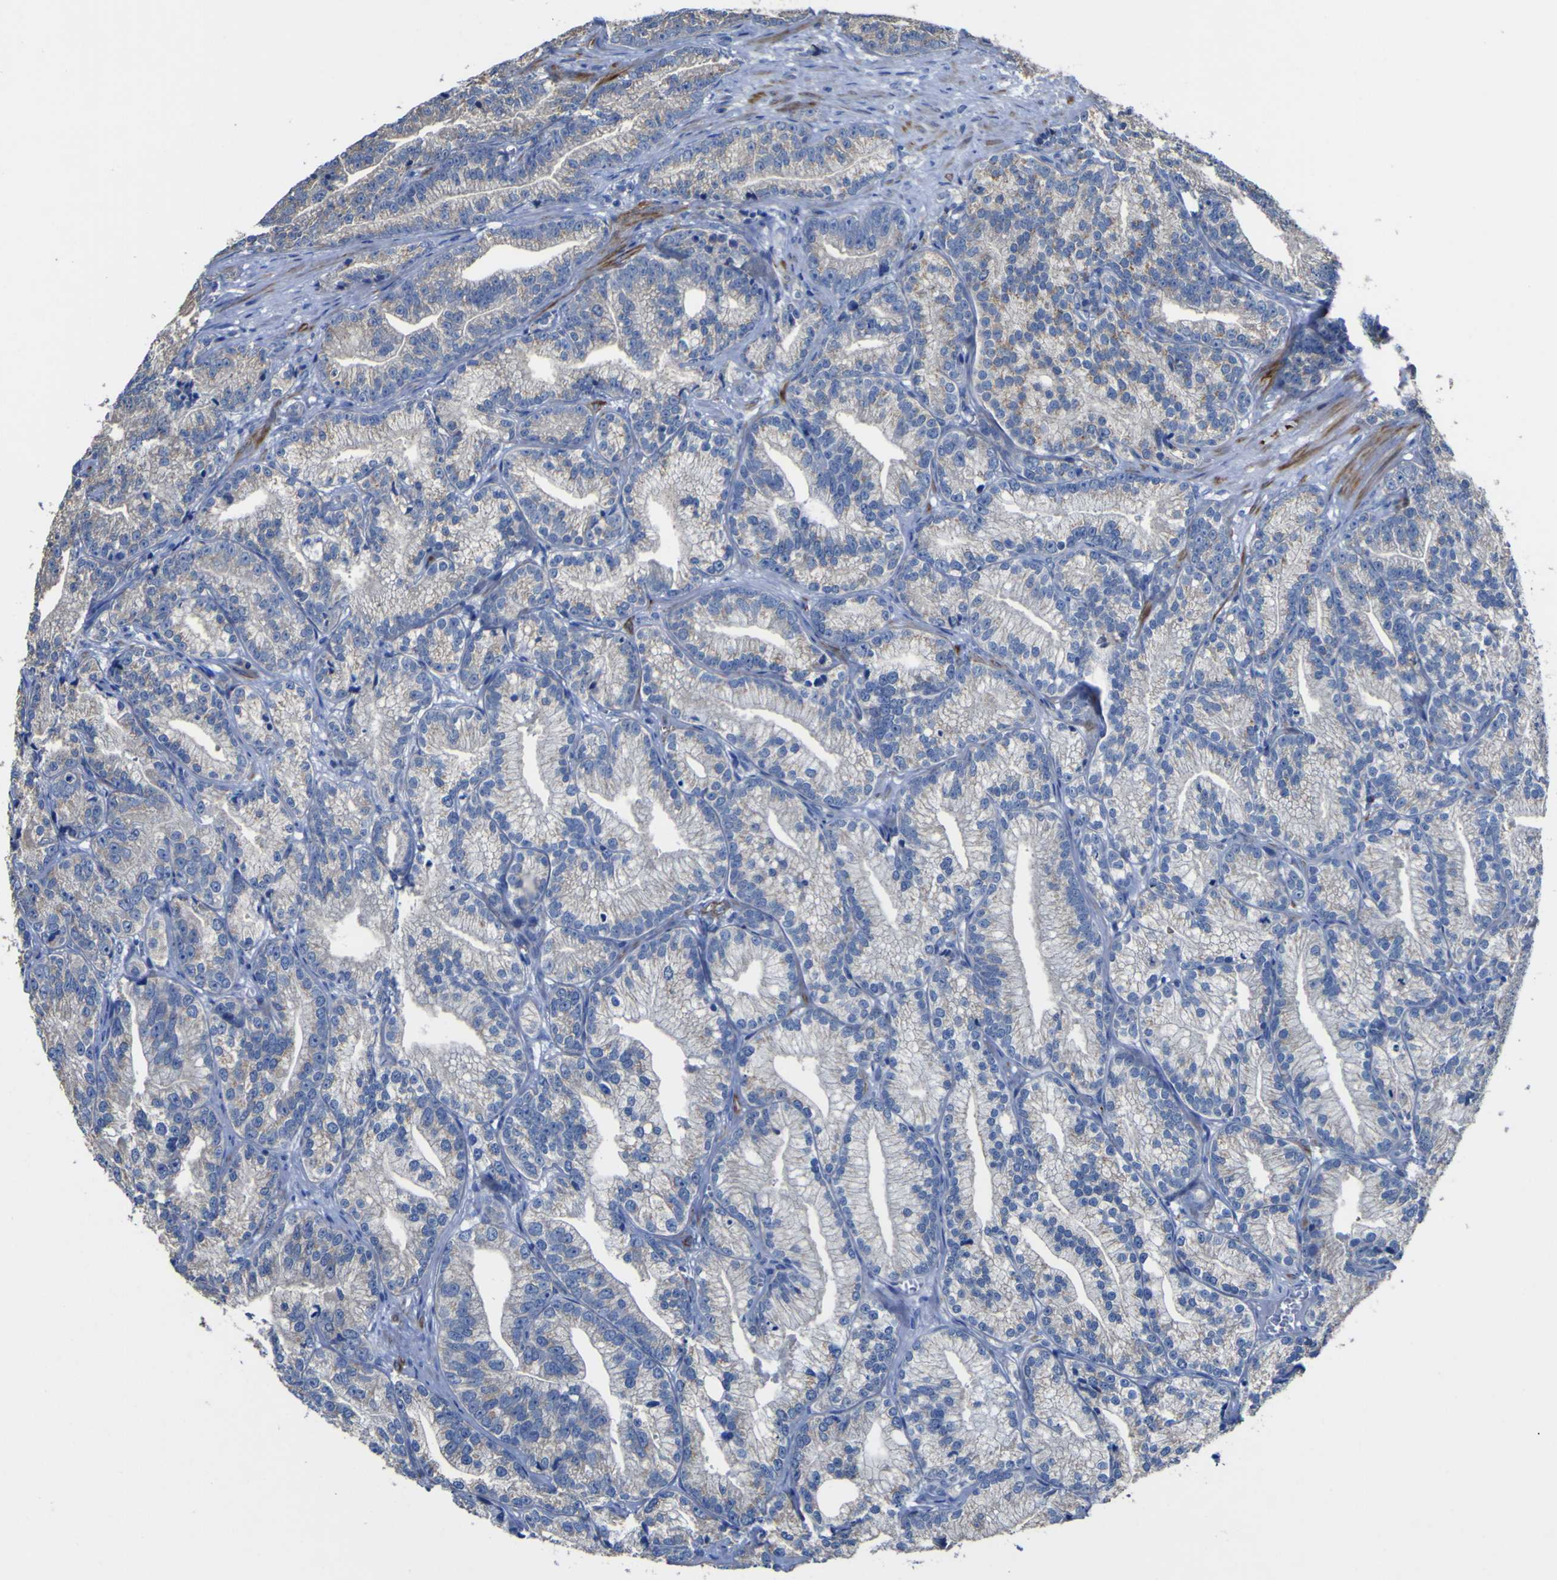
{"staining": {"intensity": "weak", "quantity": "<25%", "location": "cytoplasmic/membranous"}, "tissue": "prostate cancer", "cell_type": "Tumor cells", "image_type": "cancer", "snomed": [{"axis": "morphology", "description": "Adenocarcinoma, Low grade"}, {"axis": "topography", "description": "Prostate"}], "caption": "Histopathology image shows no protein positivity in tumor cells of prostate cancer (adenocarcinoma (low-grade)) tissue.", "gene": "AGO4", "patient": {"sex": "male", "age": 89}}